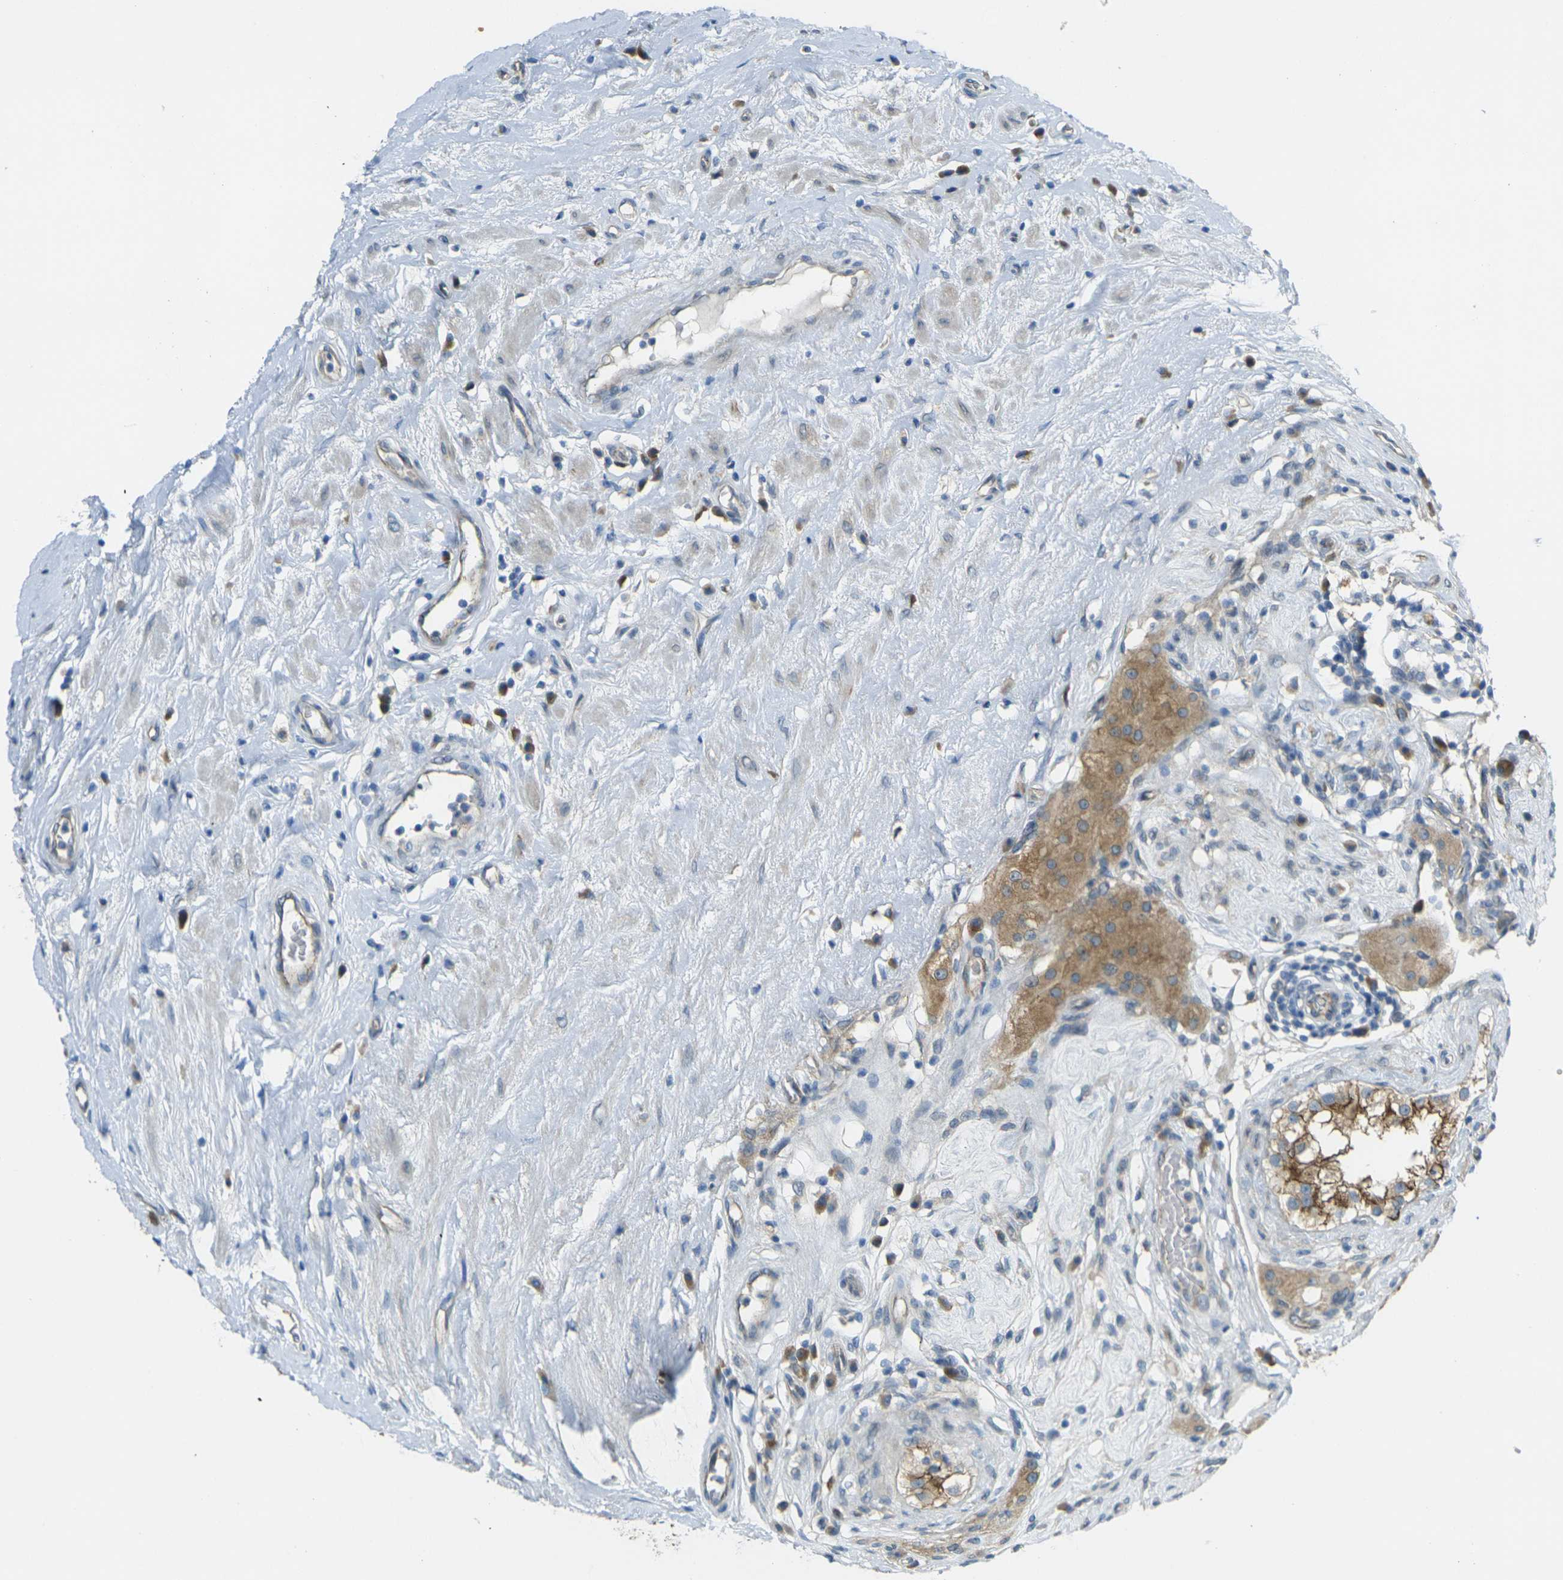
{"staining": {"intensity": "moderate", "quantity": ">75%", "location": "cytoplasmic/membranous"}, "tissue": "epididymis", "cell_type": "Glandular cells", "image_type": "normal", "snomed": [{"axis": "morphology", "description": "Normal tissue, NOS"}, {"axis": "morphology", "description": "Inflammation, NOS"}, {"axis": "topography", "description": "Epididymis"}], "caption": "This photomicrograph demonstrates benign epididymis stained with immunohistochemistry to label a protein in brown. The cytoplasmic/membranous of glandular cells show moderate positivity for the protein. Nuclei are counter-stained blue.", "gene": "RHBDD1", "patient": {"sex": "male", "age": 84}}